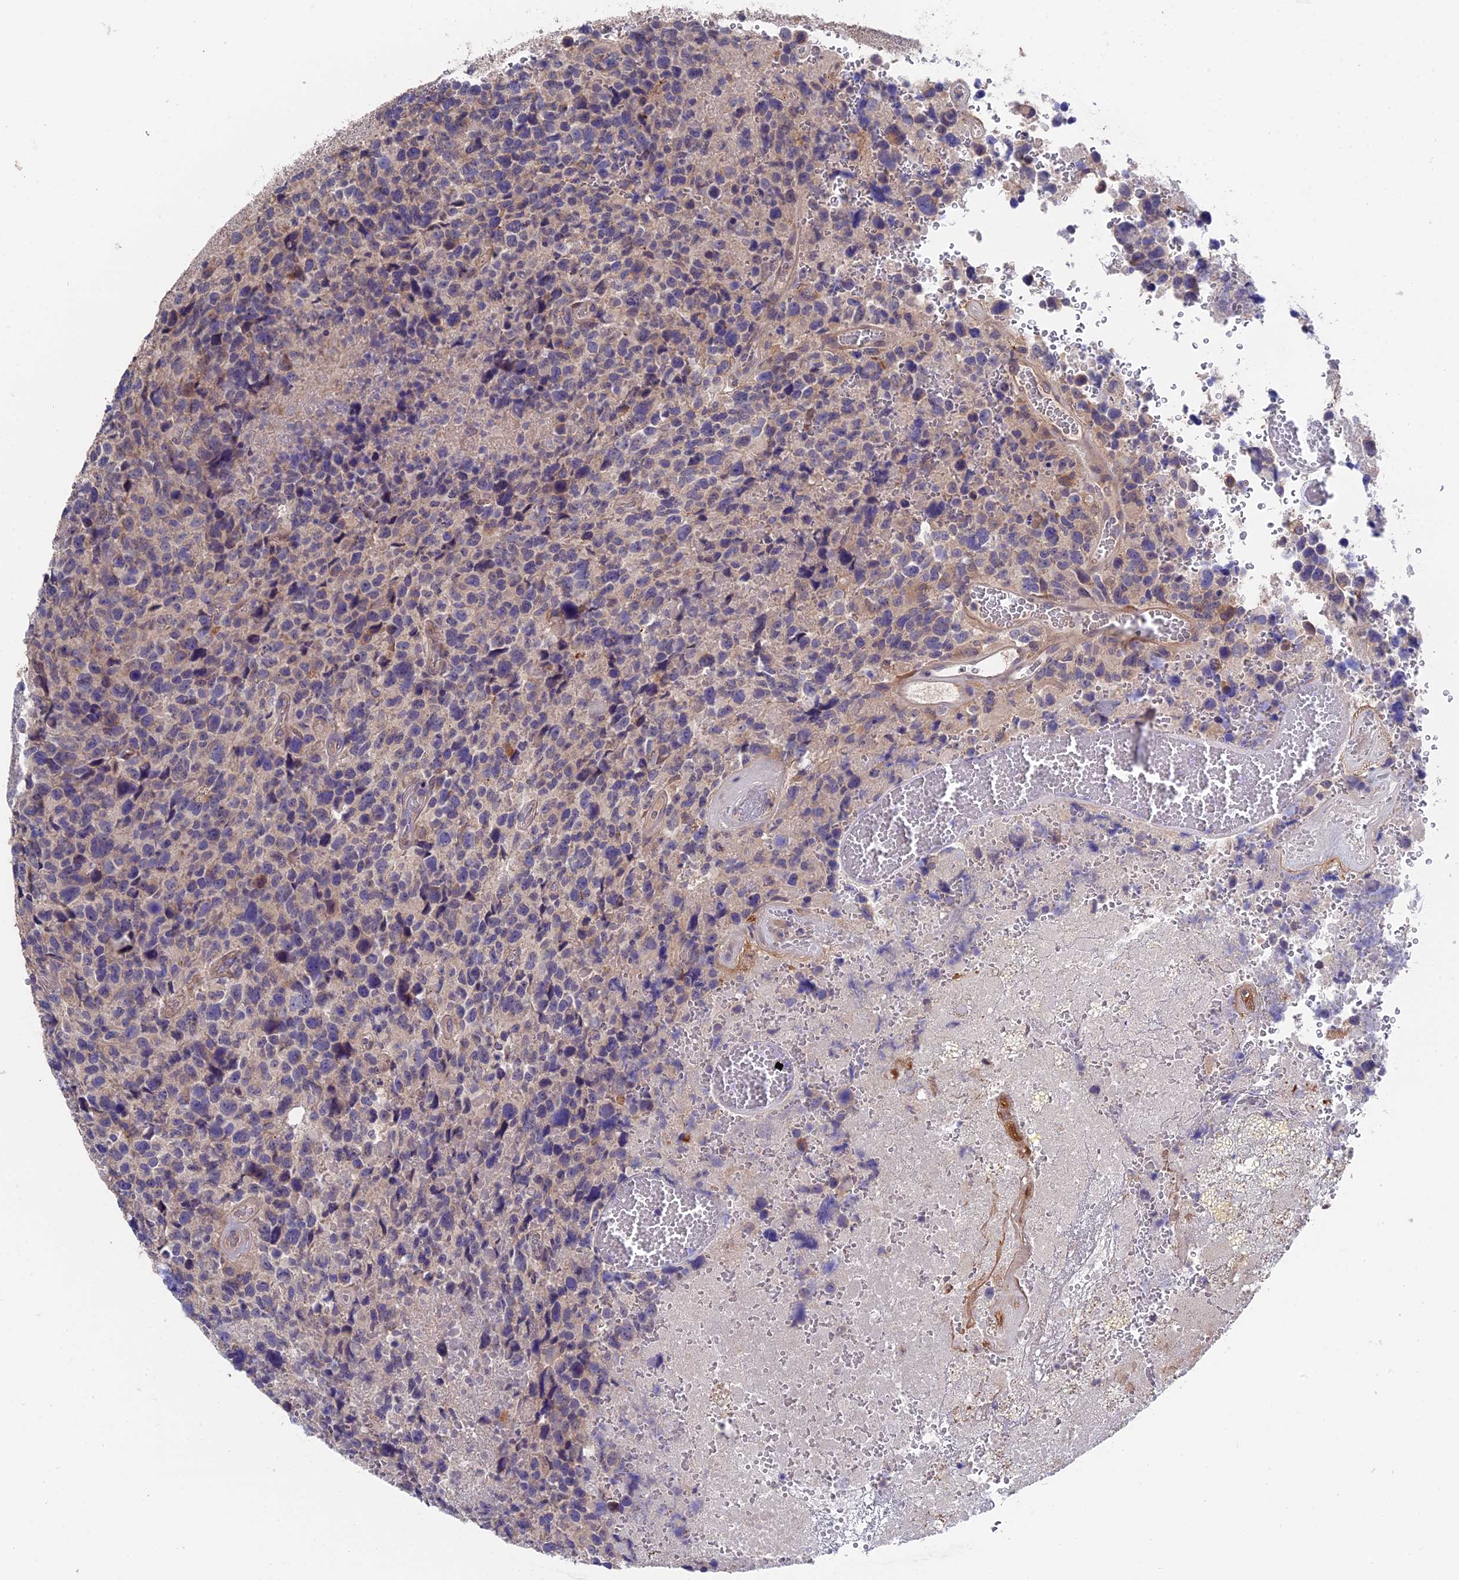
{"staining": {"intensity": "negative", "quantity": "none", "location": "none"}, "tissue": "glioma", "cell_type": "Tumor cells", "image_type": "cancer", "snomed": [{"axis": "morphology", "description": "Glioma, malignant, High grade"}, {"axis": "topography", "description": "Brain"}], "caption": "This is a image of immunohistochemistry (IHC) staining of malignant glioma (high-grade), which shows no expression in tumor cells.", "gene": "ZCCHC2", "patient": {"sex": "male", "age": 69}}